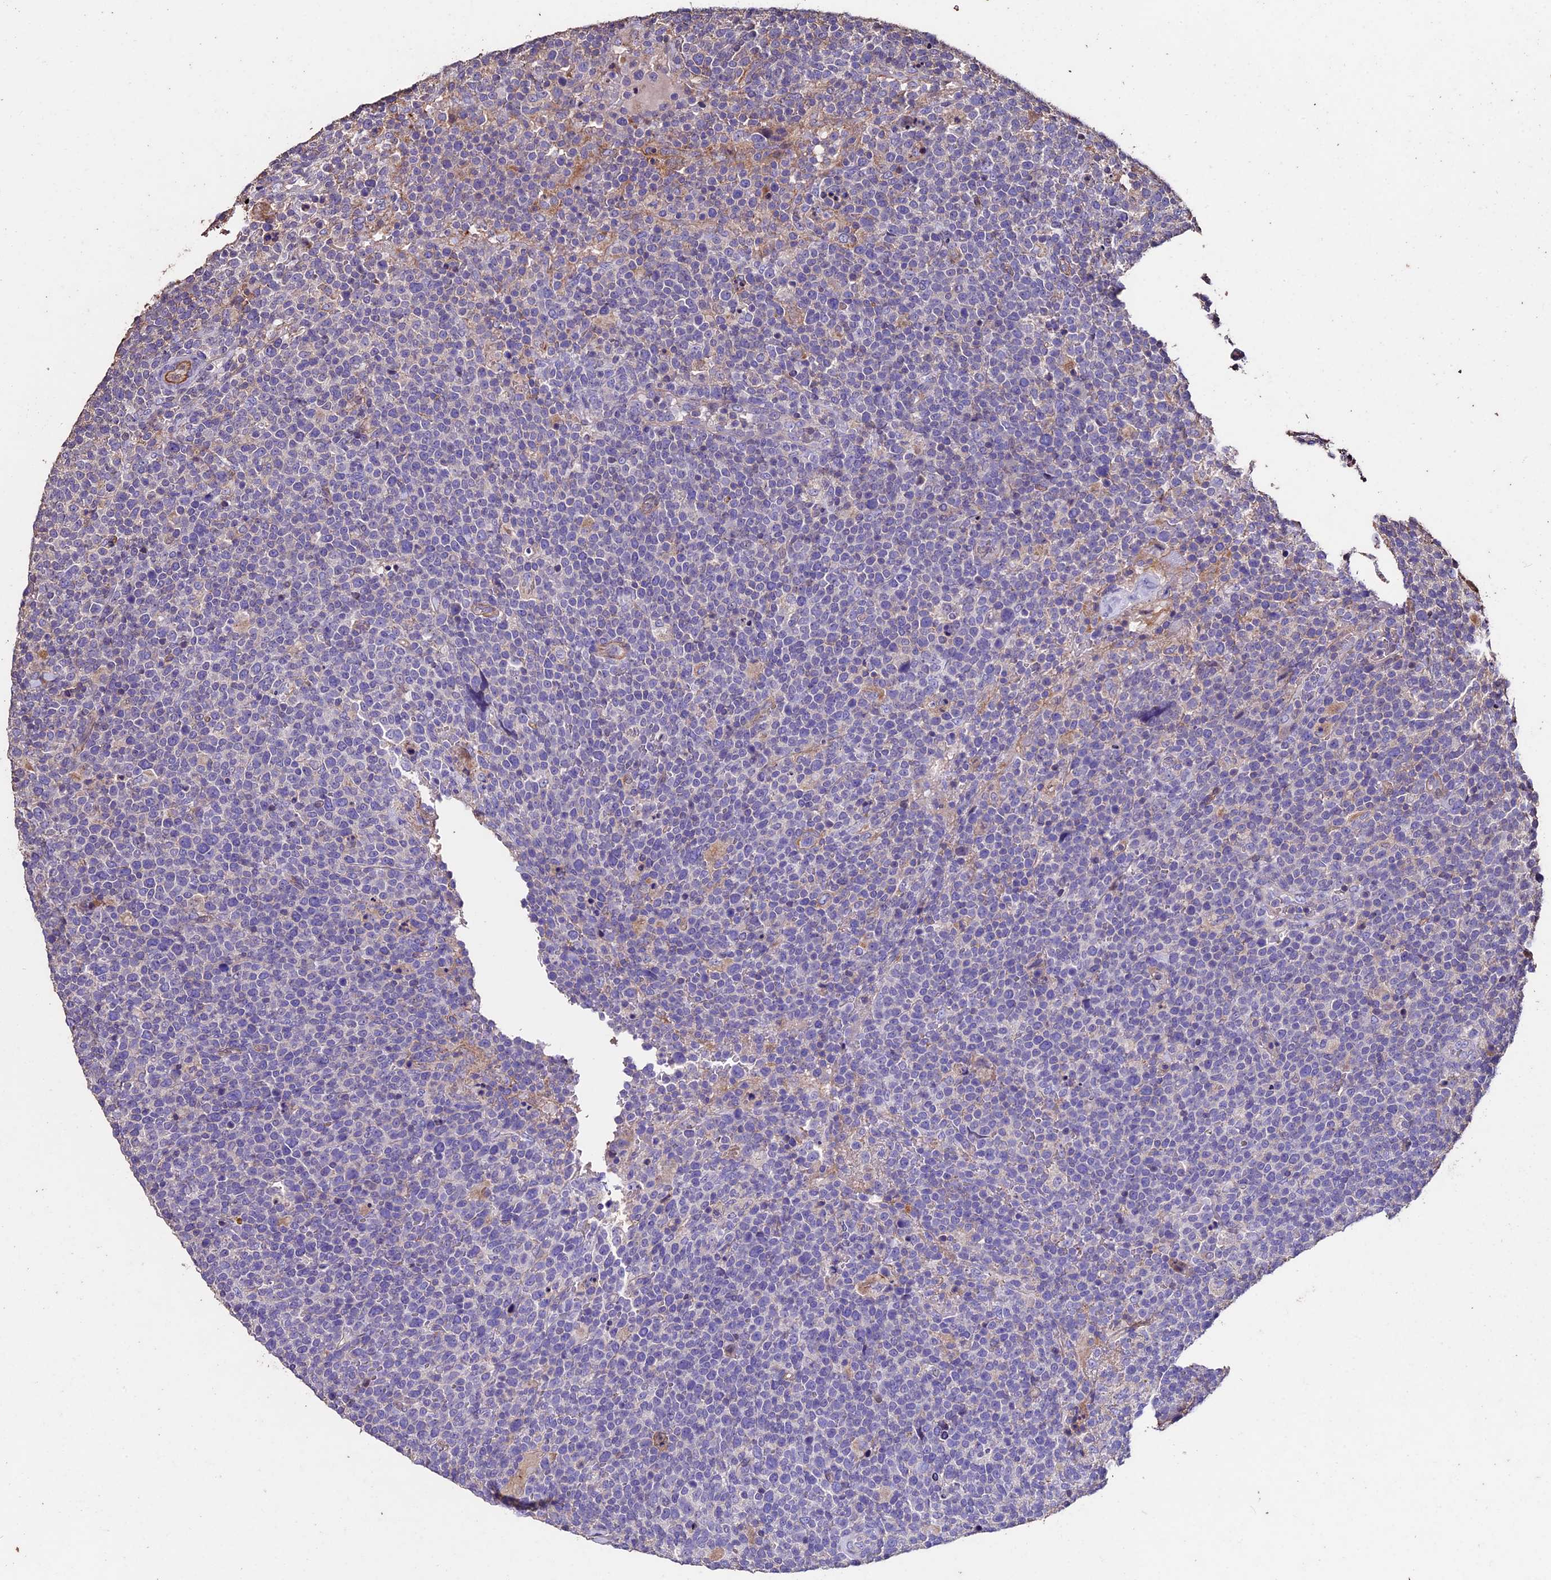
{"staining": {"intensity": "negative", "quantity": "none", "location": "none"}, "tissue": "lymphoma", "cell_type": "Tumor cells", "image_type": "cancer", "snomed": [{"axis": "morphology", "description": "Malignant lymphoma, non-Hodgkin's type, High grade"}, {"axis": "topography", "description": "Lymph node"}], "caption": "Photomicrograph shows no significant protein expression in tumor cells of high-grade malignant lymphoma, non-Hodgkin's type.", "gene": "USB1", "patient": {"sex": "male", "age": 61}}